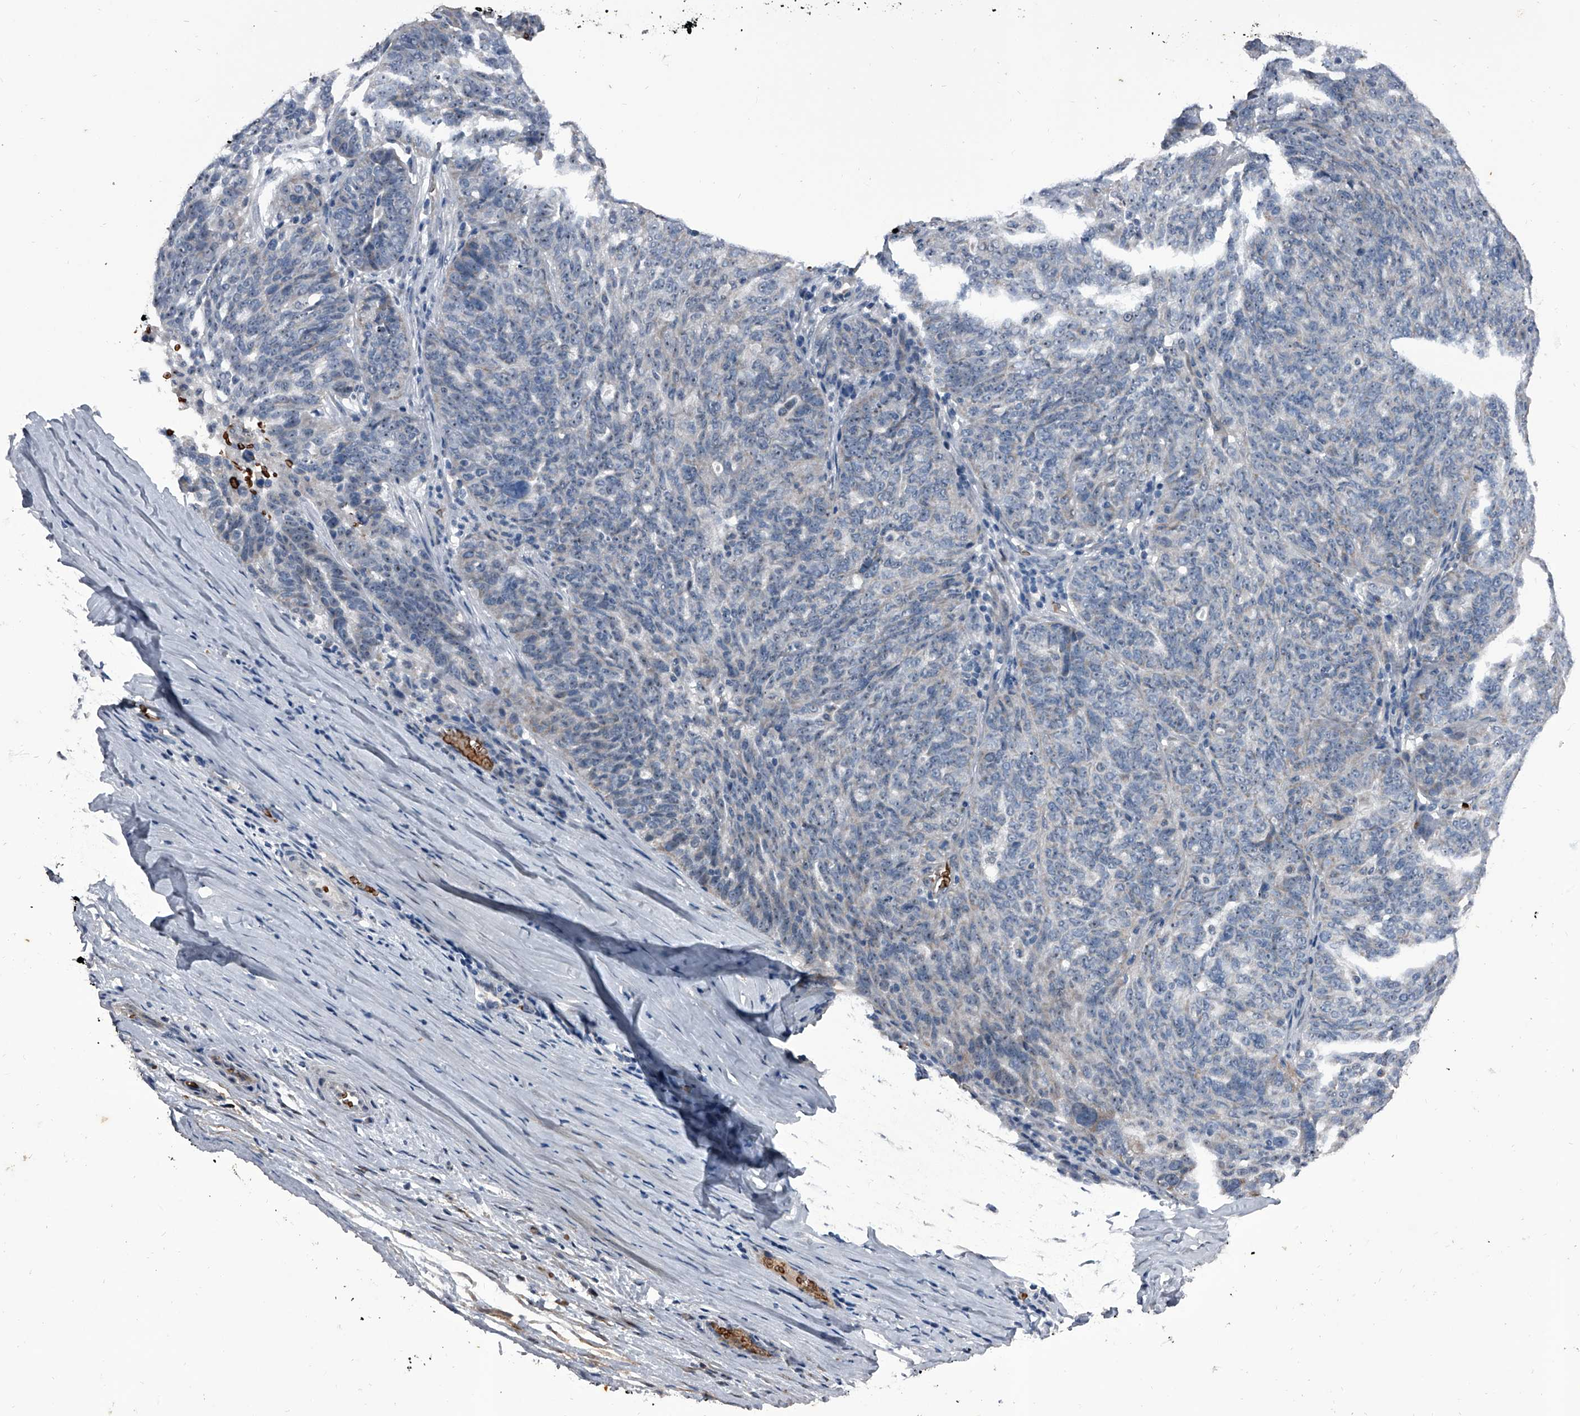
{"staining": {"intensity": "negative", "quantity": "none", "location": "none"}, "tissue": "ovarian cancer", "cell_type": "Tumor cells", "image_type": "cancer", "snomed": [{"axis": "morphology", "description": "Cystadenocarcinoma, serous, NOS"}, {"axis": "topography", "description": "Ovary"}], "caption": "Immunohistochemical staining of human serous cystadenocarcinoma (ovarian) demonstrates no significant positivity in tumor cells.", "gene": "CEP85L", "patient": {"sex": "female", "age": 59}}